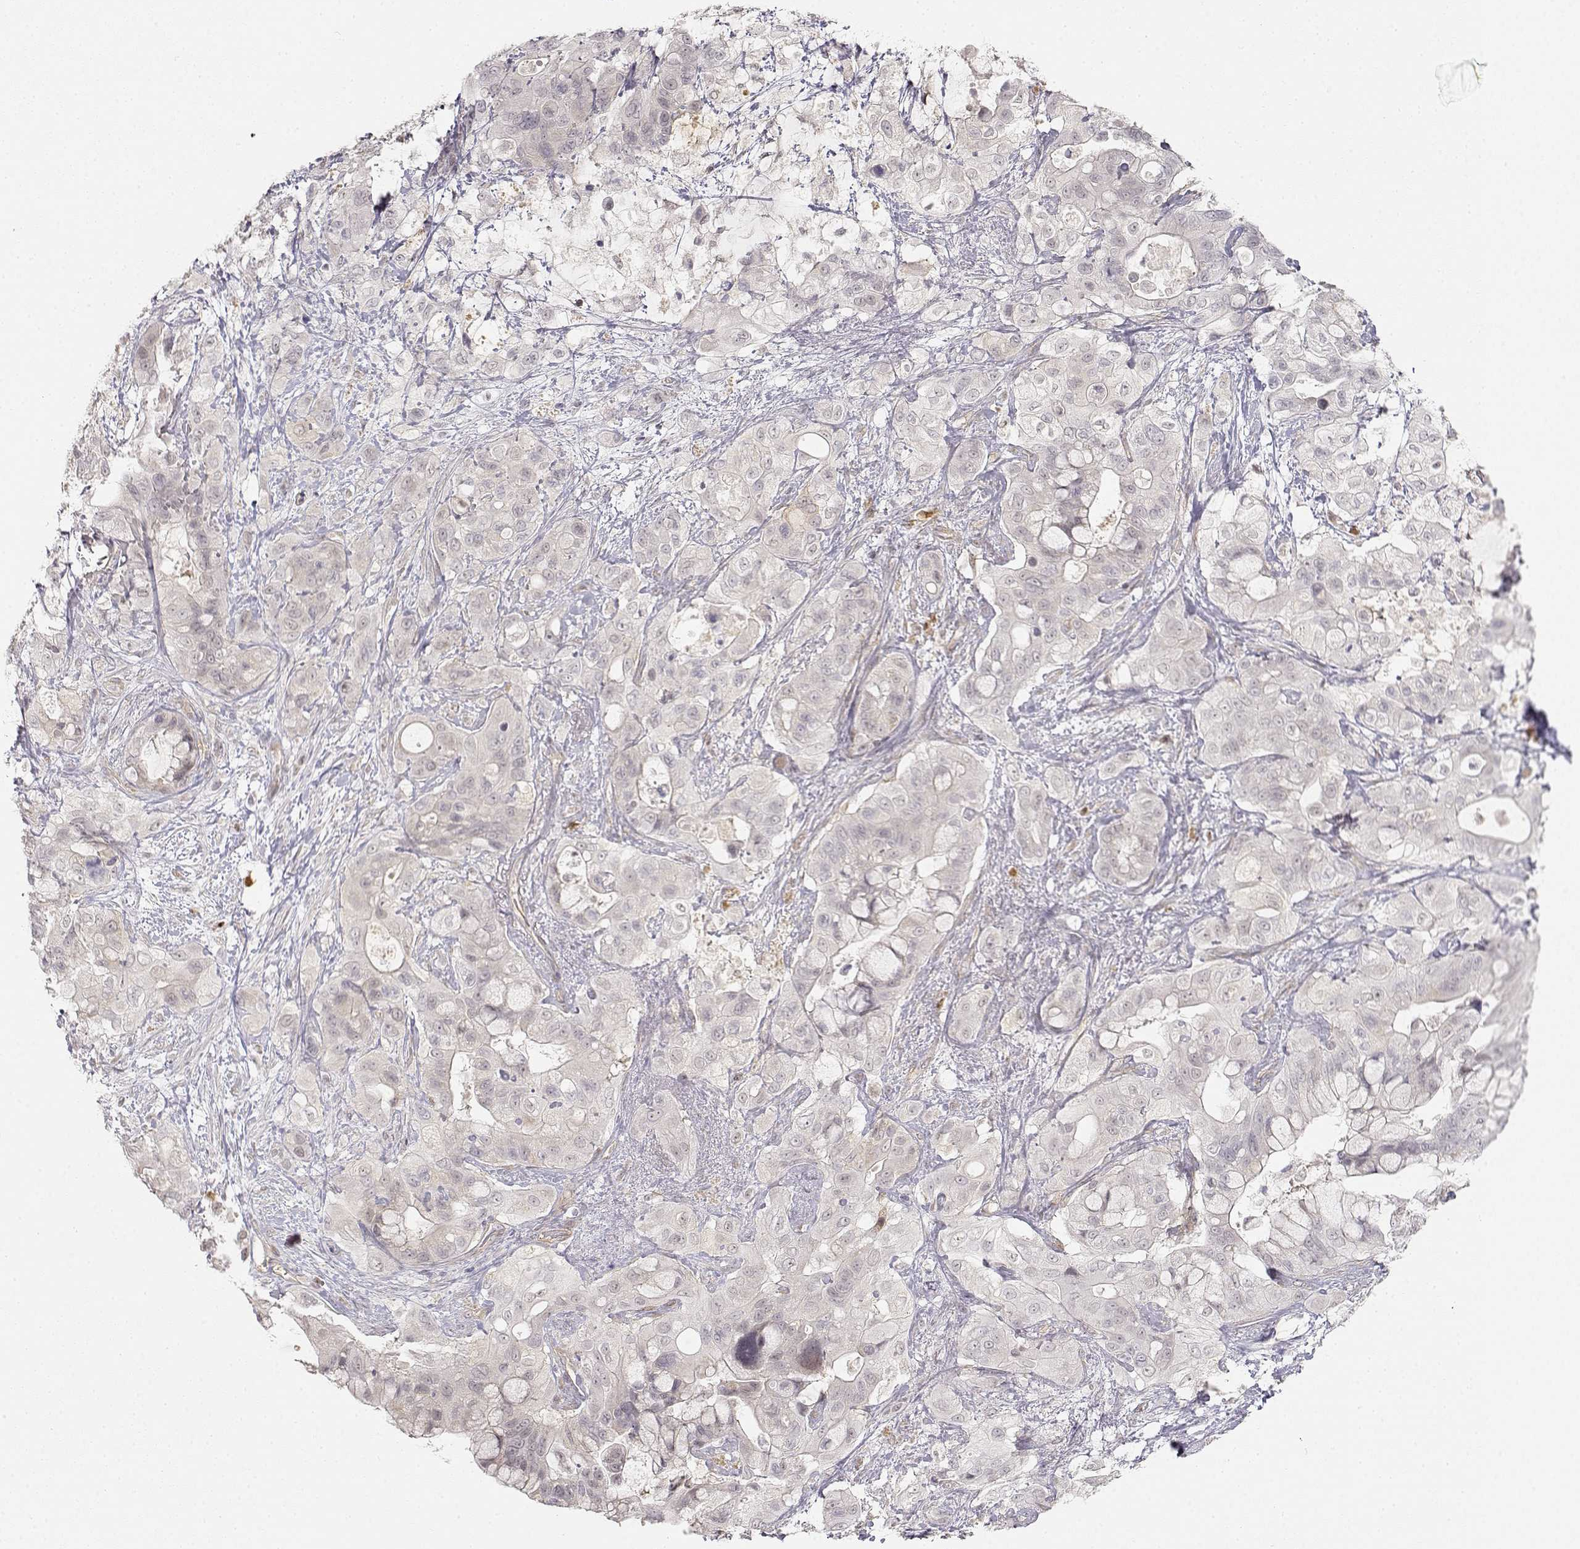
{"staining": {"intensity": "negative", "quantity": "none", "location": "none"}, "tissue": "pancreatic cancer", "cell_type": "Tumor cells", "image_type": "cancer", "snomed": [{"axis": "morphology", "description": "Adenocarcinoma, NOS"}, {"axis": "topography", "description": "Pancreas"}], "caption": "An image of pancreatic adenocarcinoma stained for a protein displays no brown staining in tumor cells. The staining is performed using DAB brown chromogen with nuclei counter-stained in using hematoxylin.", "gene": "EAF2", "patient": {"sex": "male", "age": 71}}